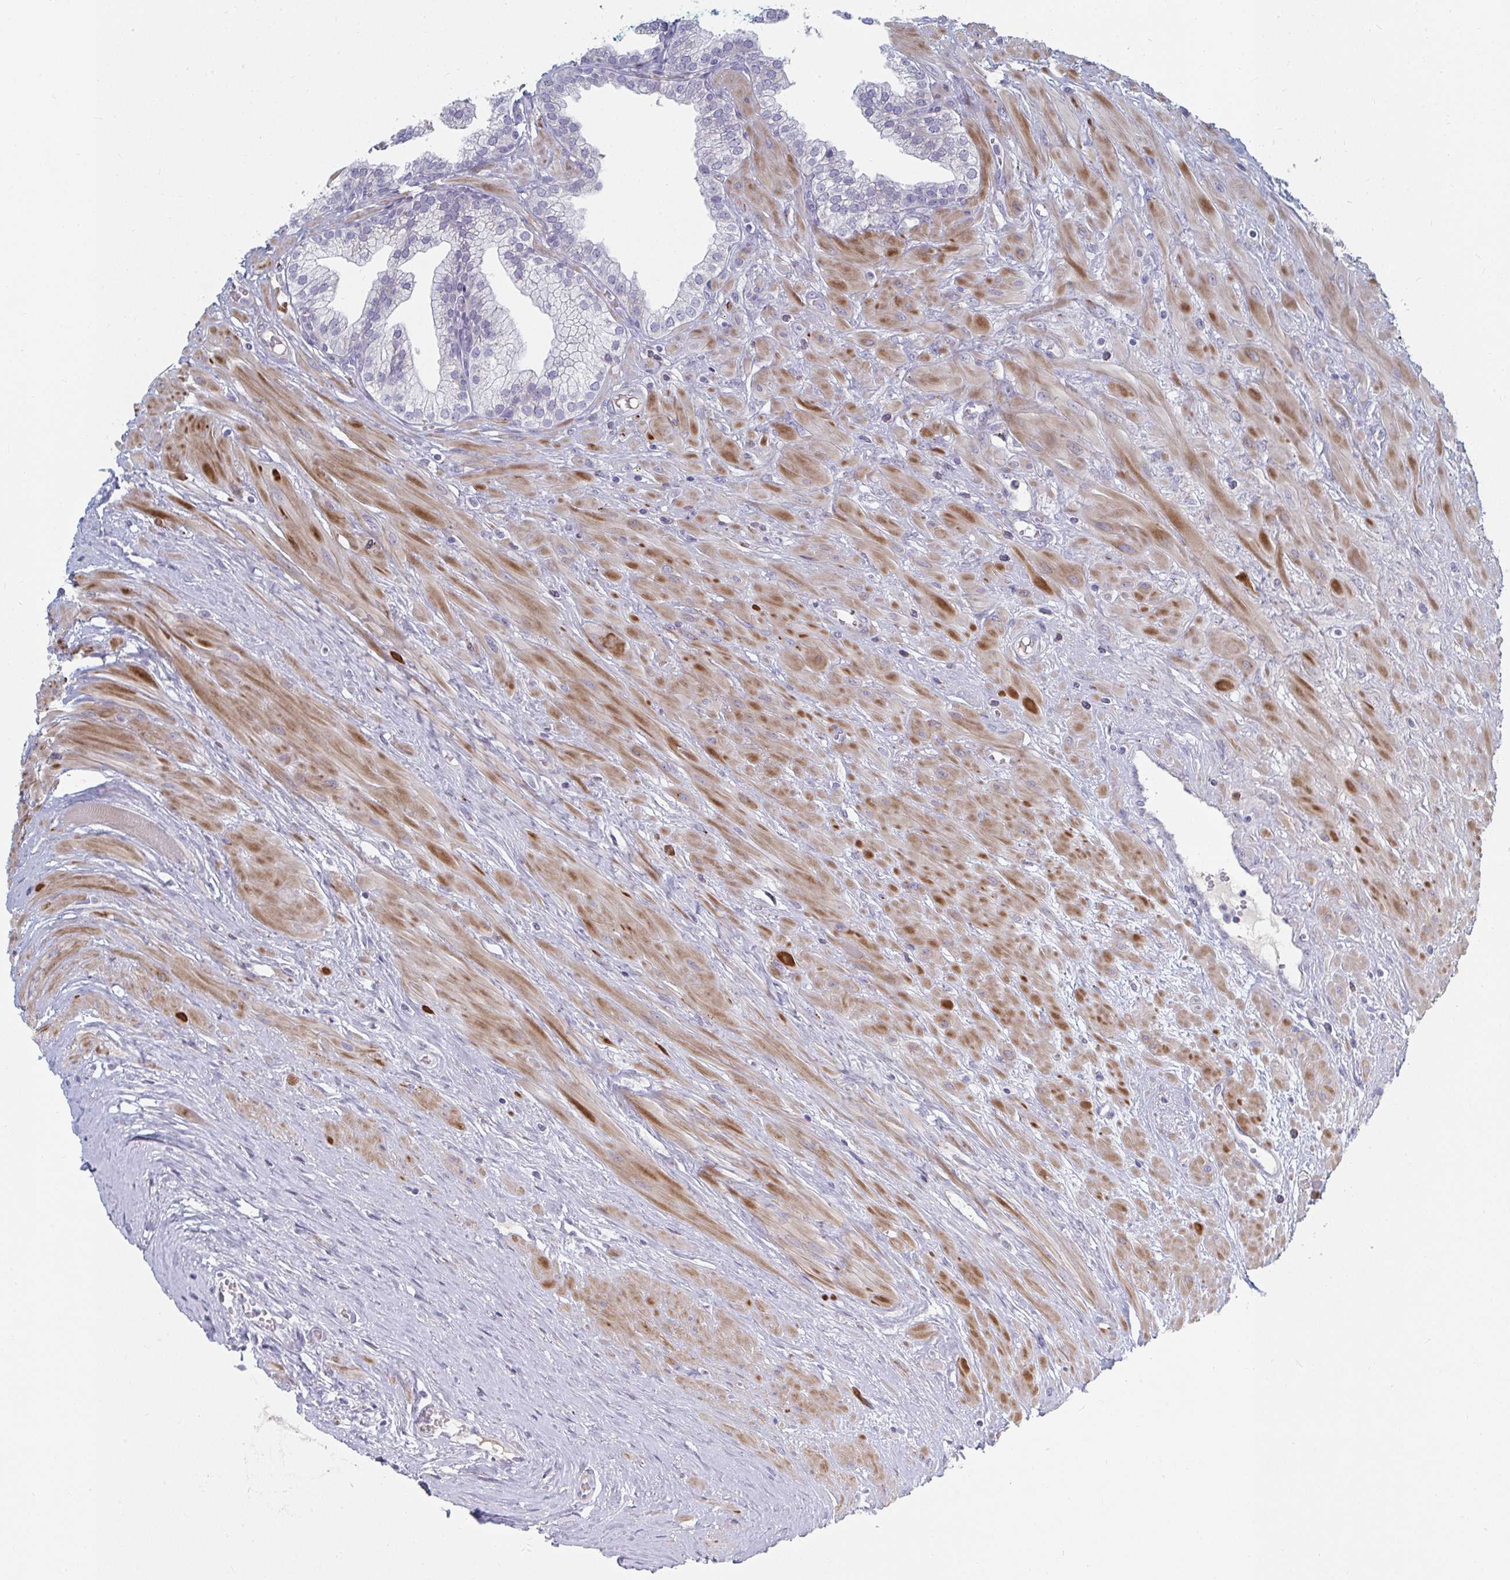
{"staining": {"intensity": "negative", "quantity": "none", "location": "none"}, "tissue": "prostate cancer", "cell_type": "Tumor cells", "image_type": "cancer", "snomed": [{"axis": "morphology", "description": "Adenocarcinoma, Low grade"}, {"axis": "topography", "description": "Prostate"}], "caption": "Tumor cells are negative for brown protein staining in adenocarcinoma (low-grade) (prostate).", "gene": "PSMG1", "patient": {"sex": "male", "age": 55}}